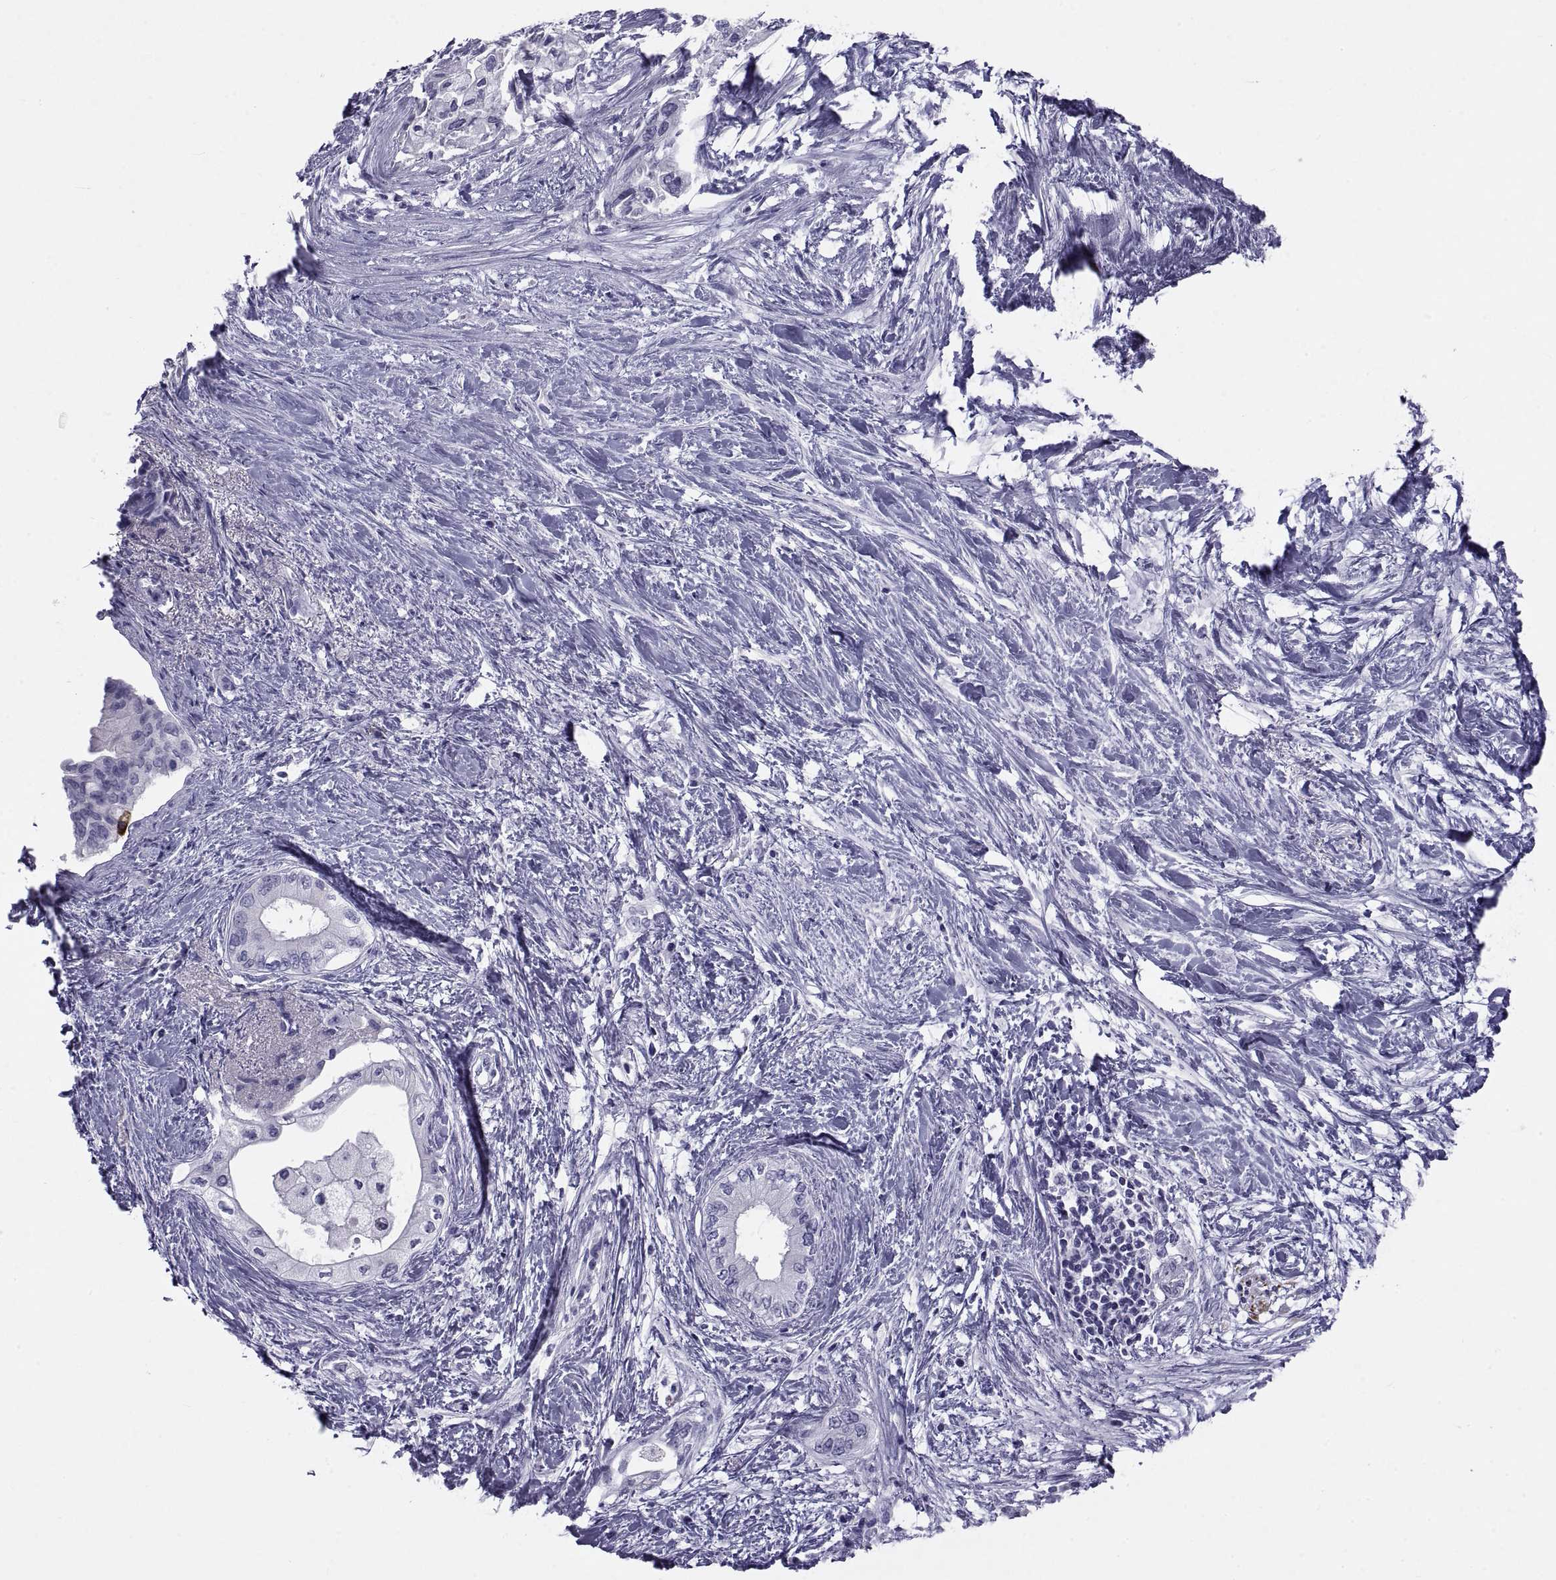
{"staining": {"intensity": "negative", "quantity": "none", "location": "none"}, "tissue": "pancreatic cancer", "cell_type": "Tumor cells", "image_type": "cancer", "snomed": [{"axis": "morphology", "description": "Normal tissue, NOS"}, {"axis": "morphology", "description": "Adenocarcinoma, NOS"}, {"axis": "topography", "description": "Pancreas"}, {"axis": "topography", "description": "Duodenum"}], "caption": "IHC photomicrograph of human pancreatic cancer stained for a protein (brown), which displays no positivity in tumor cells.", "gene": "NPTX2", "patient": {"sex": "female", "age": 60}}